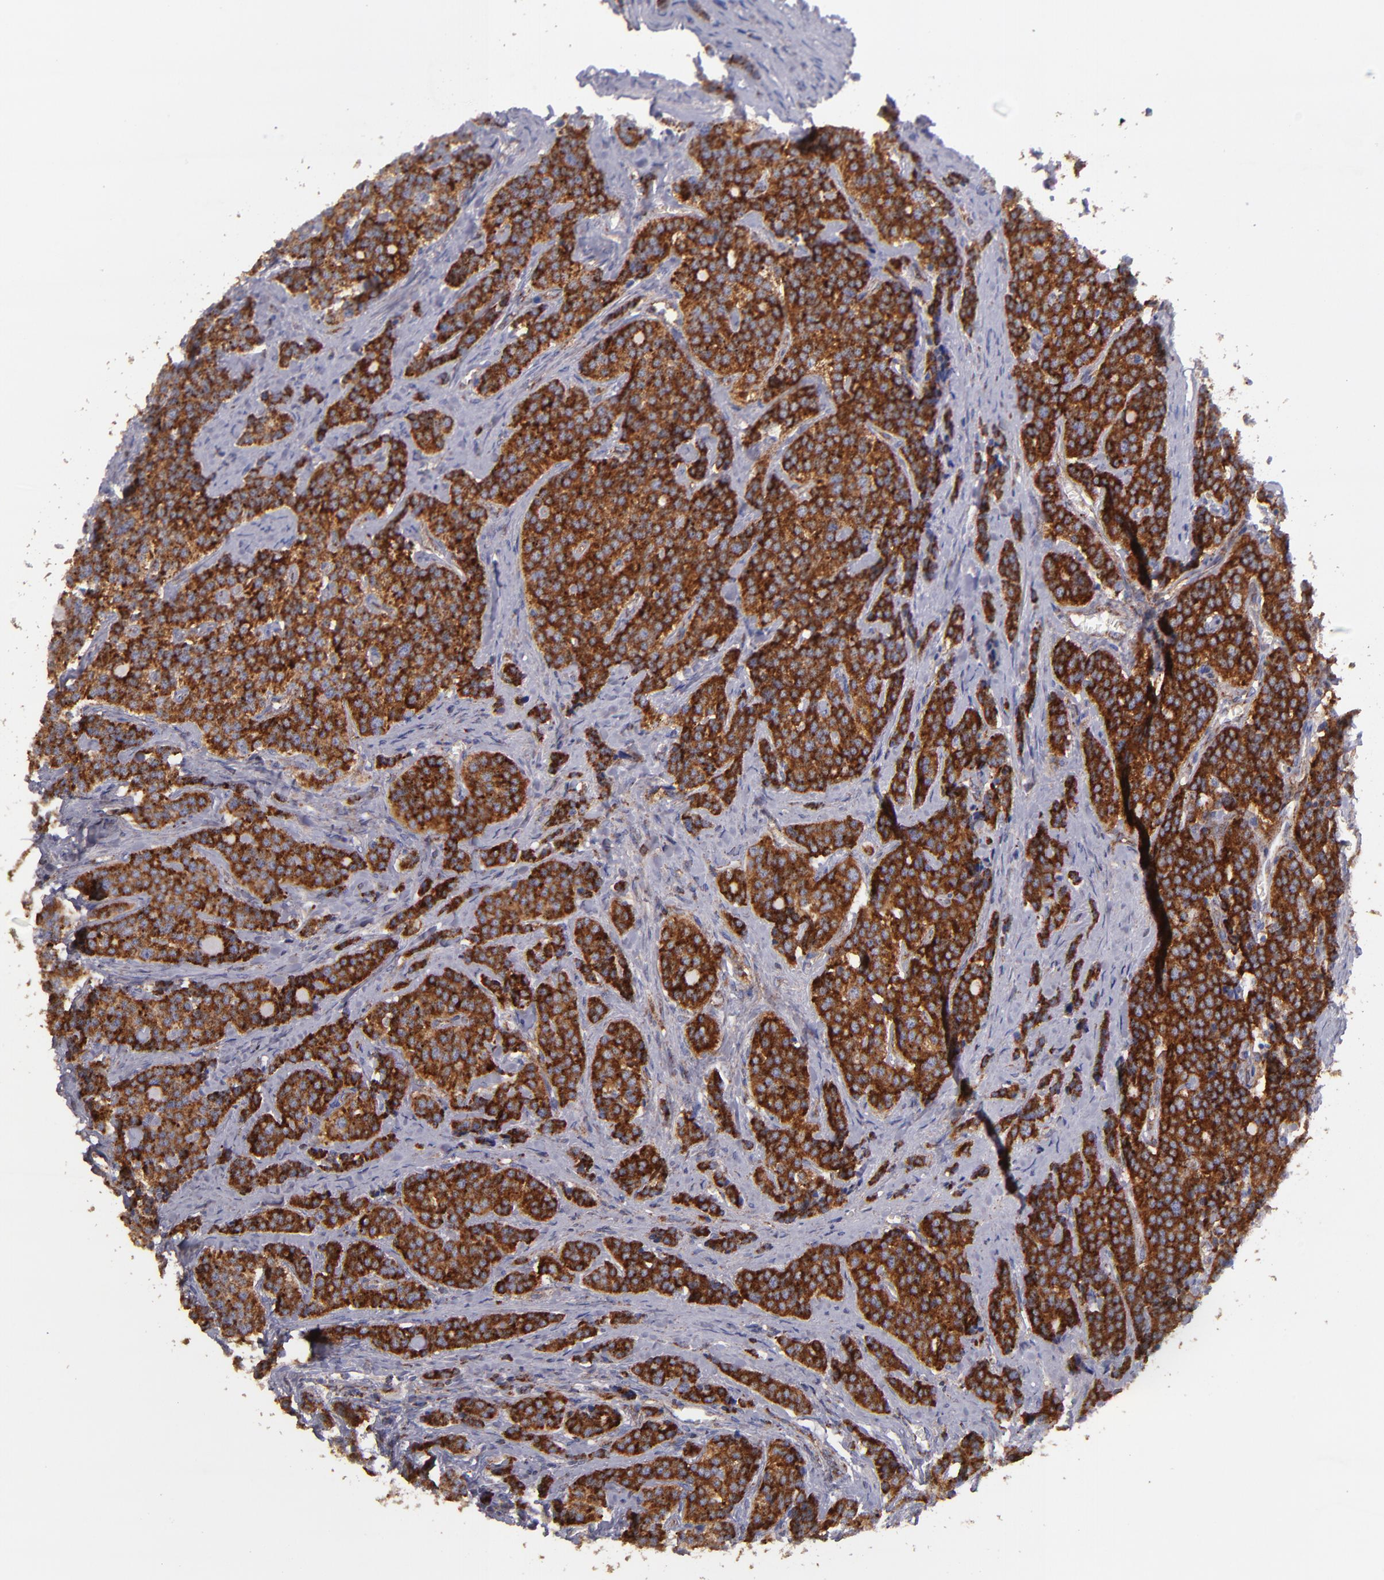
{"staining": {"intensity": "strong", "quantity": ">75%", "location": "cytoplasmic/membranous"}, "tissue": "carcinoid", "cell_type": "Tumor cells", "image_type": "cancer", "snomed": [{"axis": "morphology", "description": "Carcinoid, malignant, NOS"}, {"axis": "topography", "description": "Small intestine"}], "caption": "Carcinoid stained for a protein displays strong cytoplasmic/membranous positivity in tumor cells. The protein of interest is stained brown, and the nuclei are stained in blue (DAB IHC with brightfield microscopy, high magnification).", "gene": "CLTA", "patient": {"sex": "male", "age": 63}}